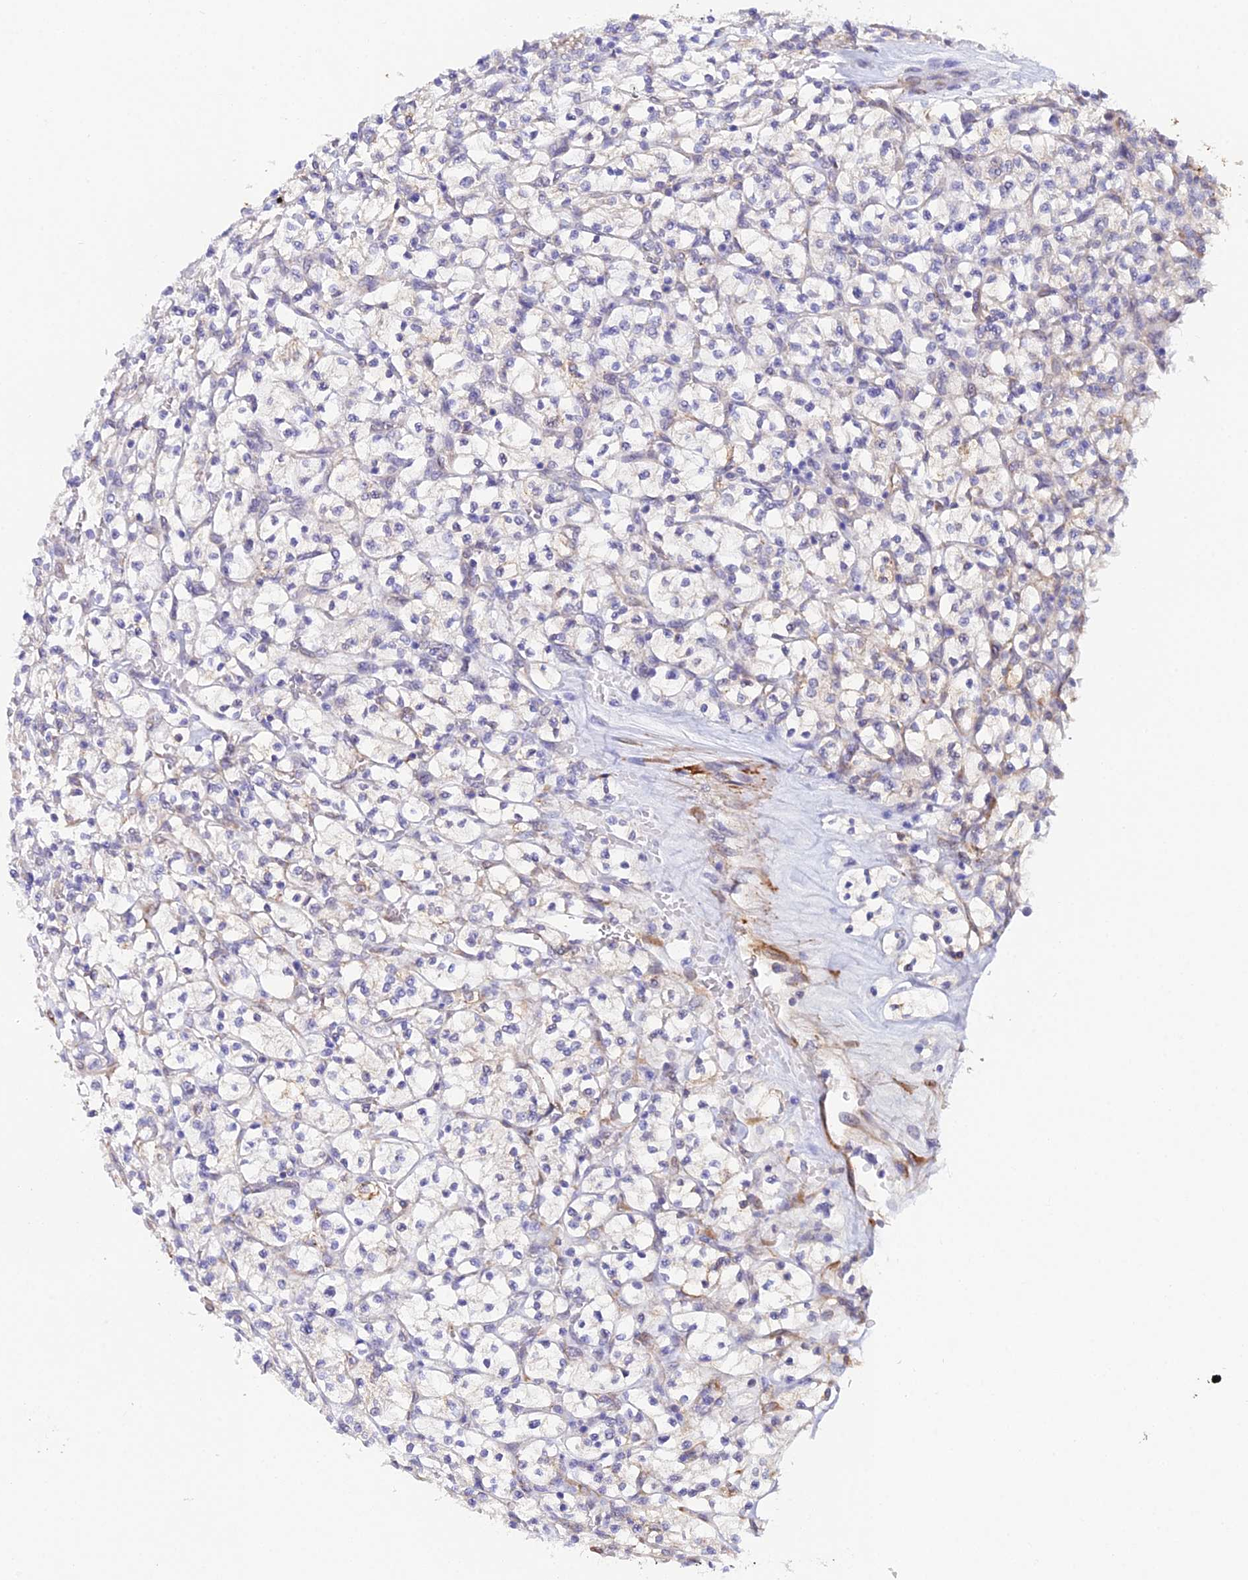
{"staining": {"intensity": "negative", "quantity": "none", "location": "none"}, "tissue": "renal cancer", "cell_type": "Tumor cells", "image_type": "cancer", "snomed": [{"axis": "morphology", "description": "Adenocarcinoma, NOS"}, {"axis": "topography", "description": "Kidney"}], "caption": "Immunohistochemical staining of human renal cancer (adenocarcinoma) displays no significant staining in tumor cells. The staining is performed using DAB (3,3'-diaminobenzidine) brown chromogen with nuclei counter-stained in using hematoxylin.", "gene": "MXRA7", "patient": {"sex": "female", "age": 64}}